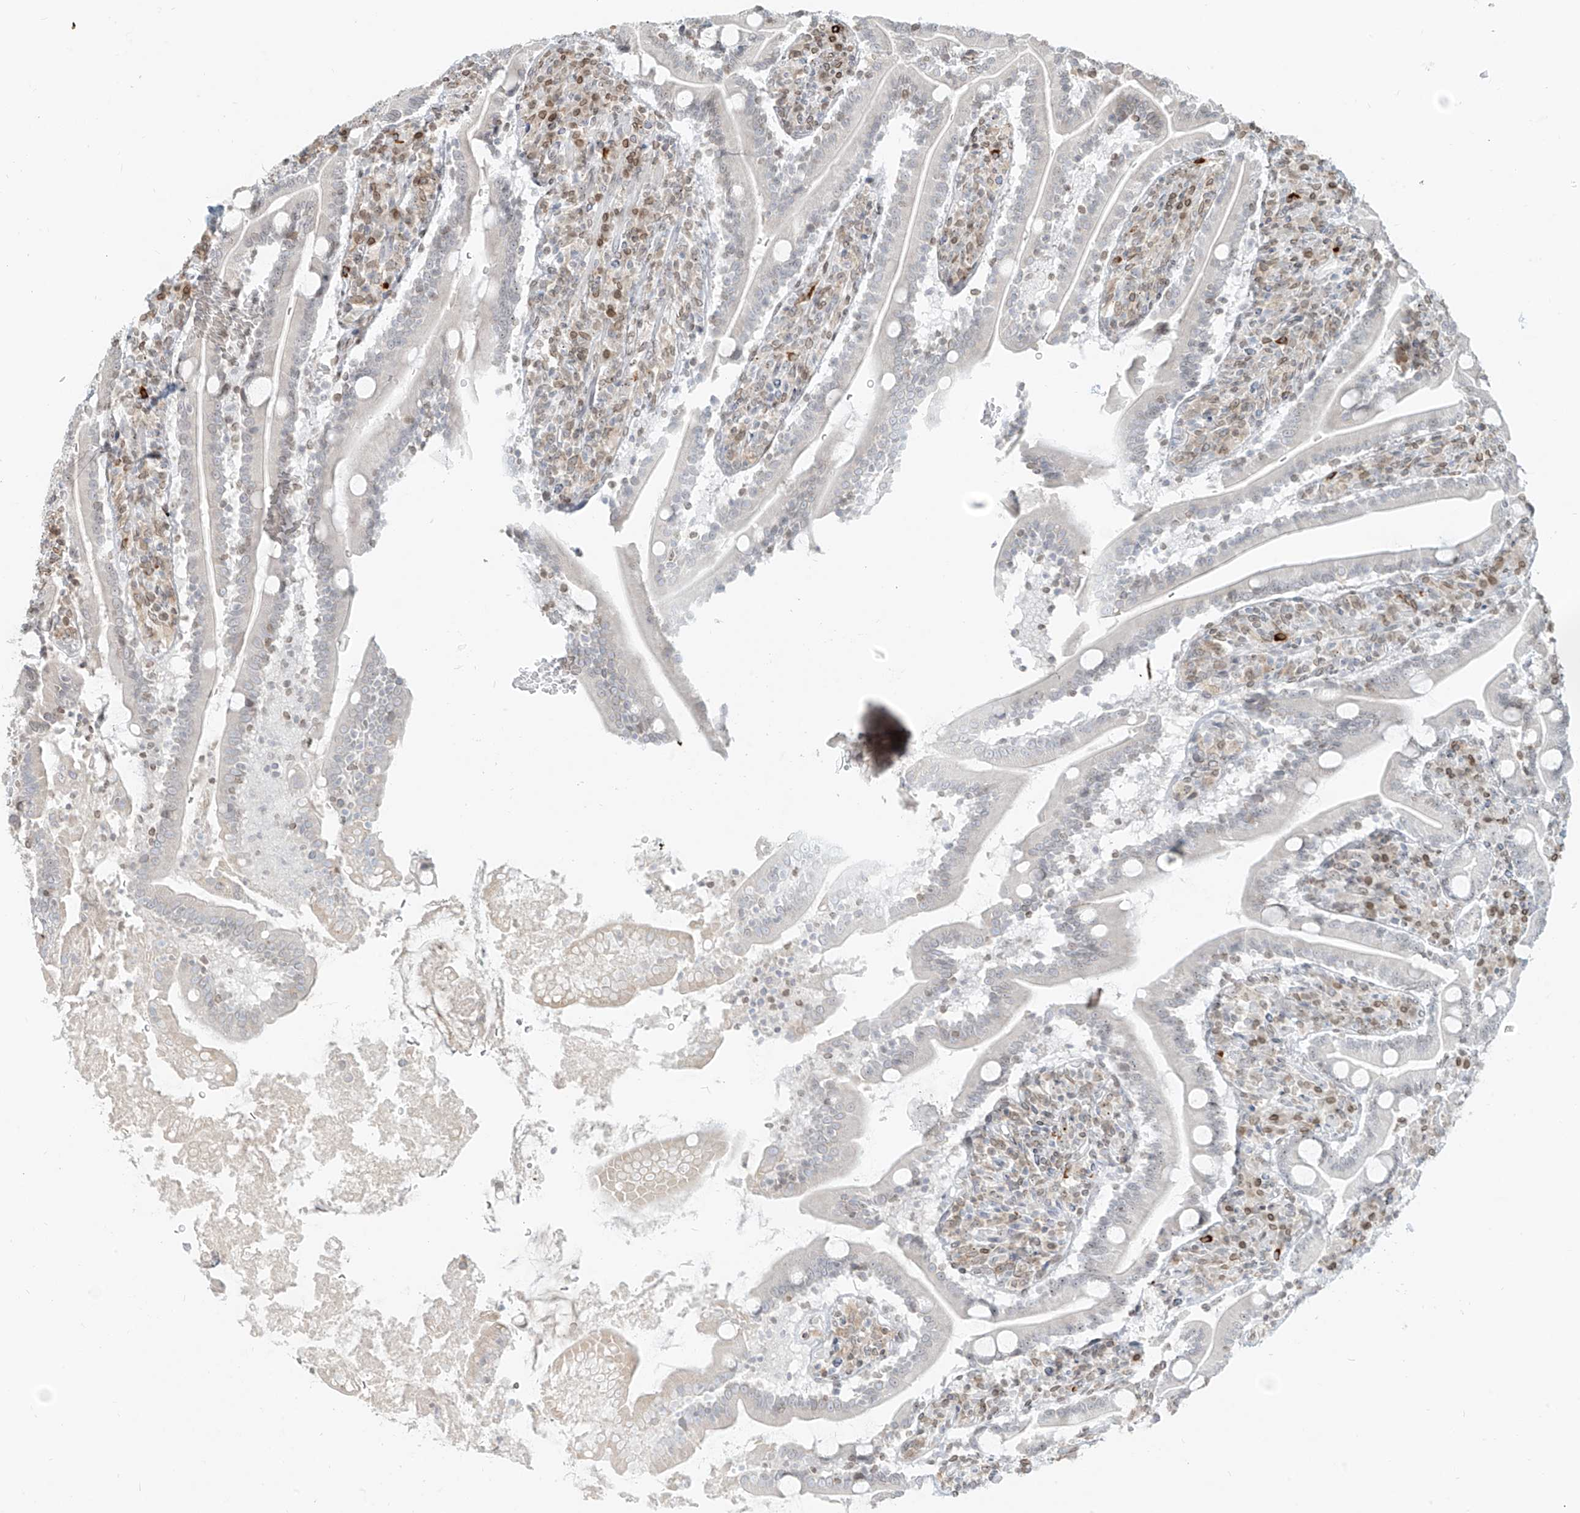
{"staining": {"intensity": "weak", "quantity": "25%-75%", "location": "cytoplasmic/membranous,nuclear"}, "tissue": "duodenum", "cell_type": "Glandular cells", "image_type": "normal", "snomed": [{"axis": "morphology", "description": "Normal tissue, NOS"}, {"axis": "topography", "description": "Duodenum"}], "caption": "Normal duodenum shows weak cytoplasmic/membranous,nuclear expression in approximately 25%-75% of glandular cells The staining is performed using DAB brown chromogen to label protein expression. The nuclei are counter-stained blue using hematoxylin..", "gene": "SAMD15", "patient": {"sex": "male", "age": 35}}